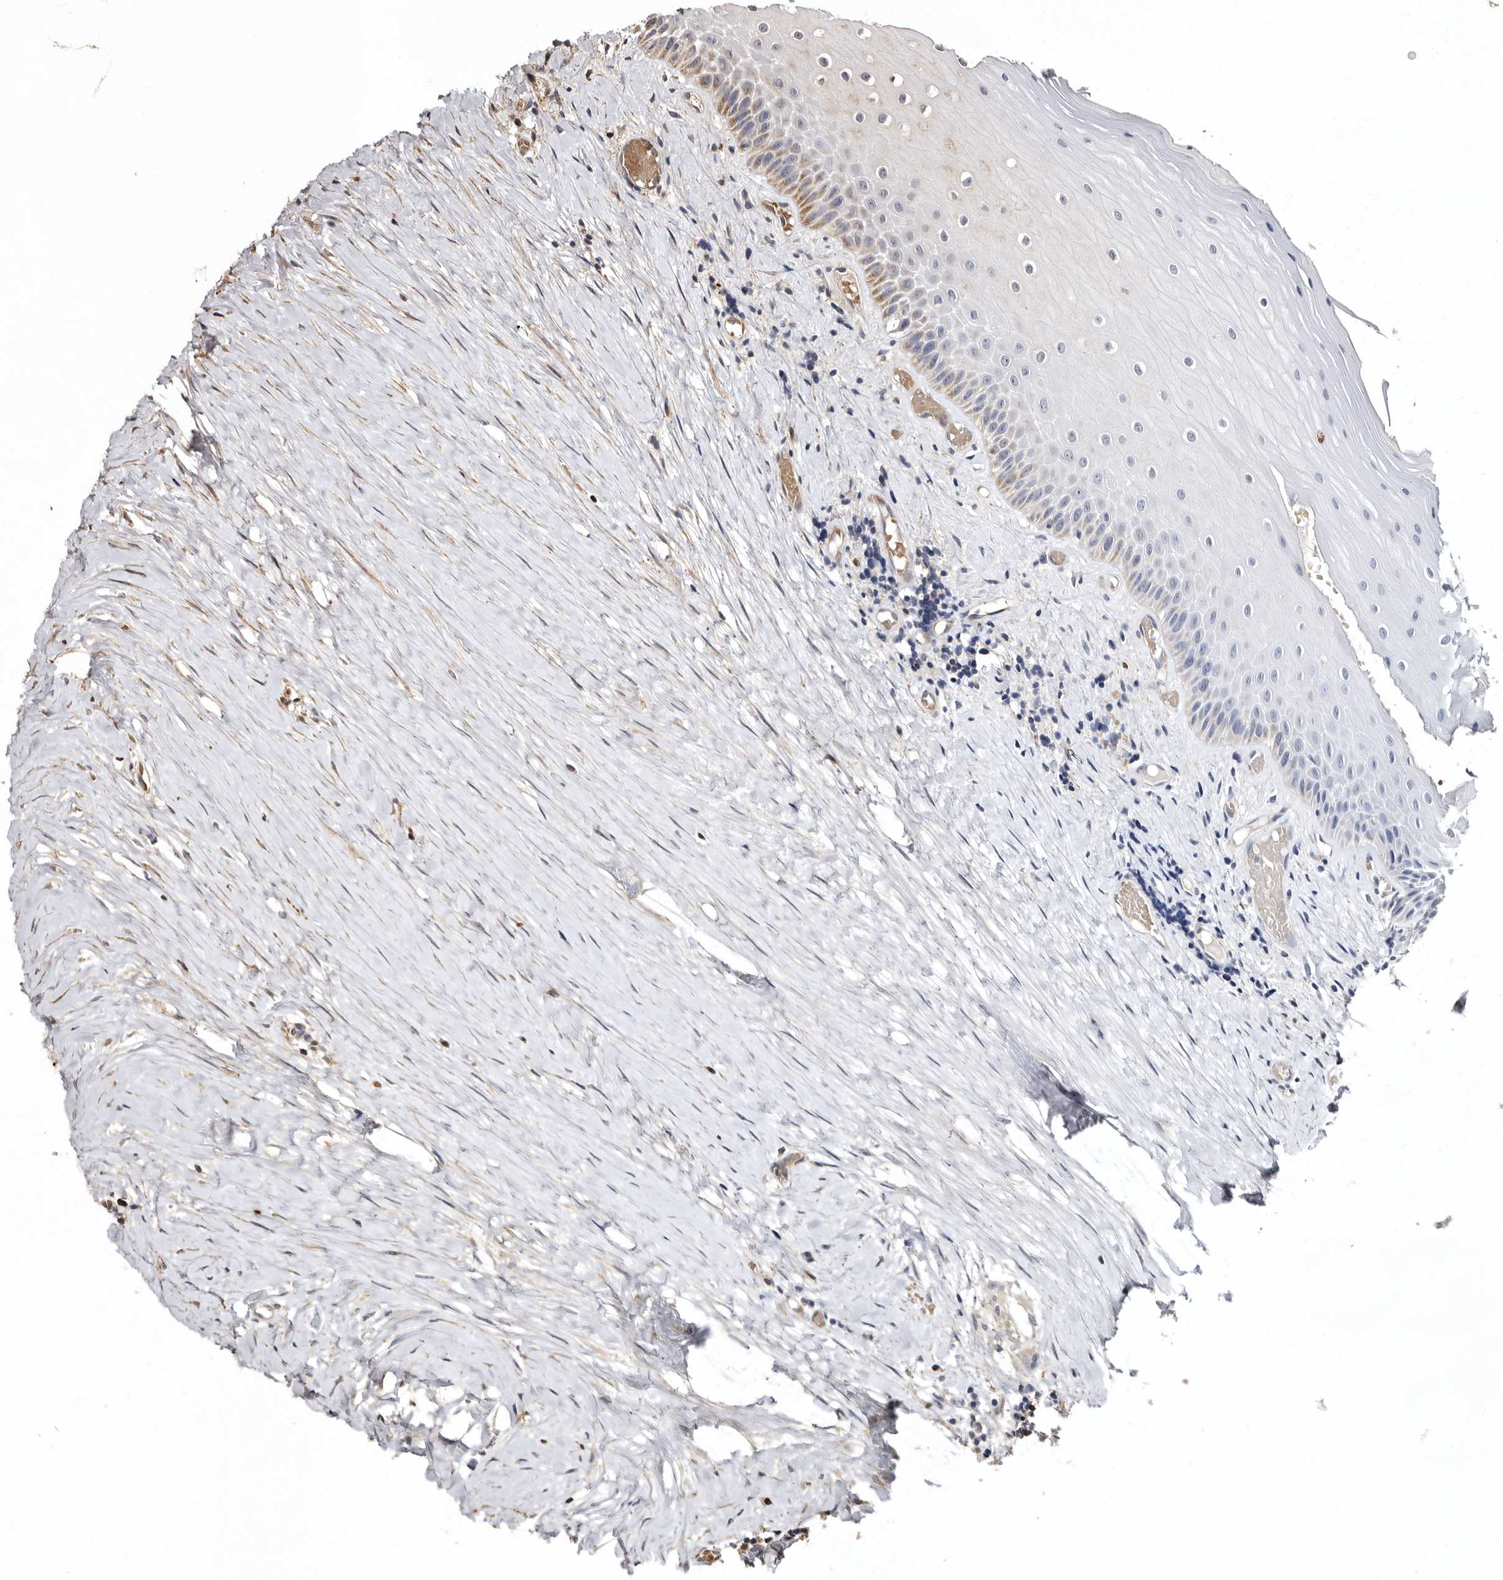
{"staining": {"intensity": "moderate", "quantity": "<25%", "location": "cytoplasmic/membranous"}, "tissue": "oral mucosa", "cell_type": "Squamous epithelial cells", "image_type": "normal", "snomed": [{"axis": "morphology", "description": "Normal tissue, NOS"}, {"axis": "topography", "description": "Skeletal muscle"}, {"axis": "topography", "description": "Oral tissue"}, {"axis": "topography", "description": "Peripheral nerve tissue"}], "caption": "Unremarkable oral mucosa reveals moderate cytoplasmic/membranous positivity in approximately <25% of squamous epithelial cells.", "gene": "BAX", "patient": {"sex": "female", "age": 84}}